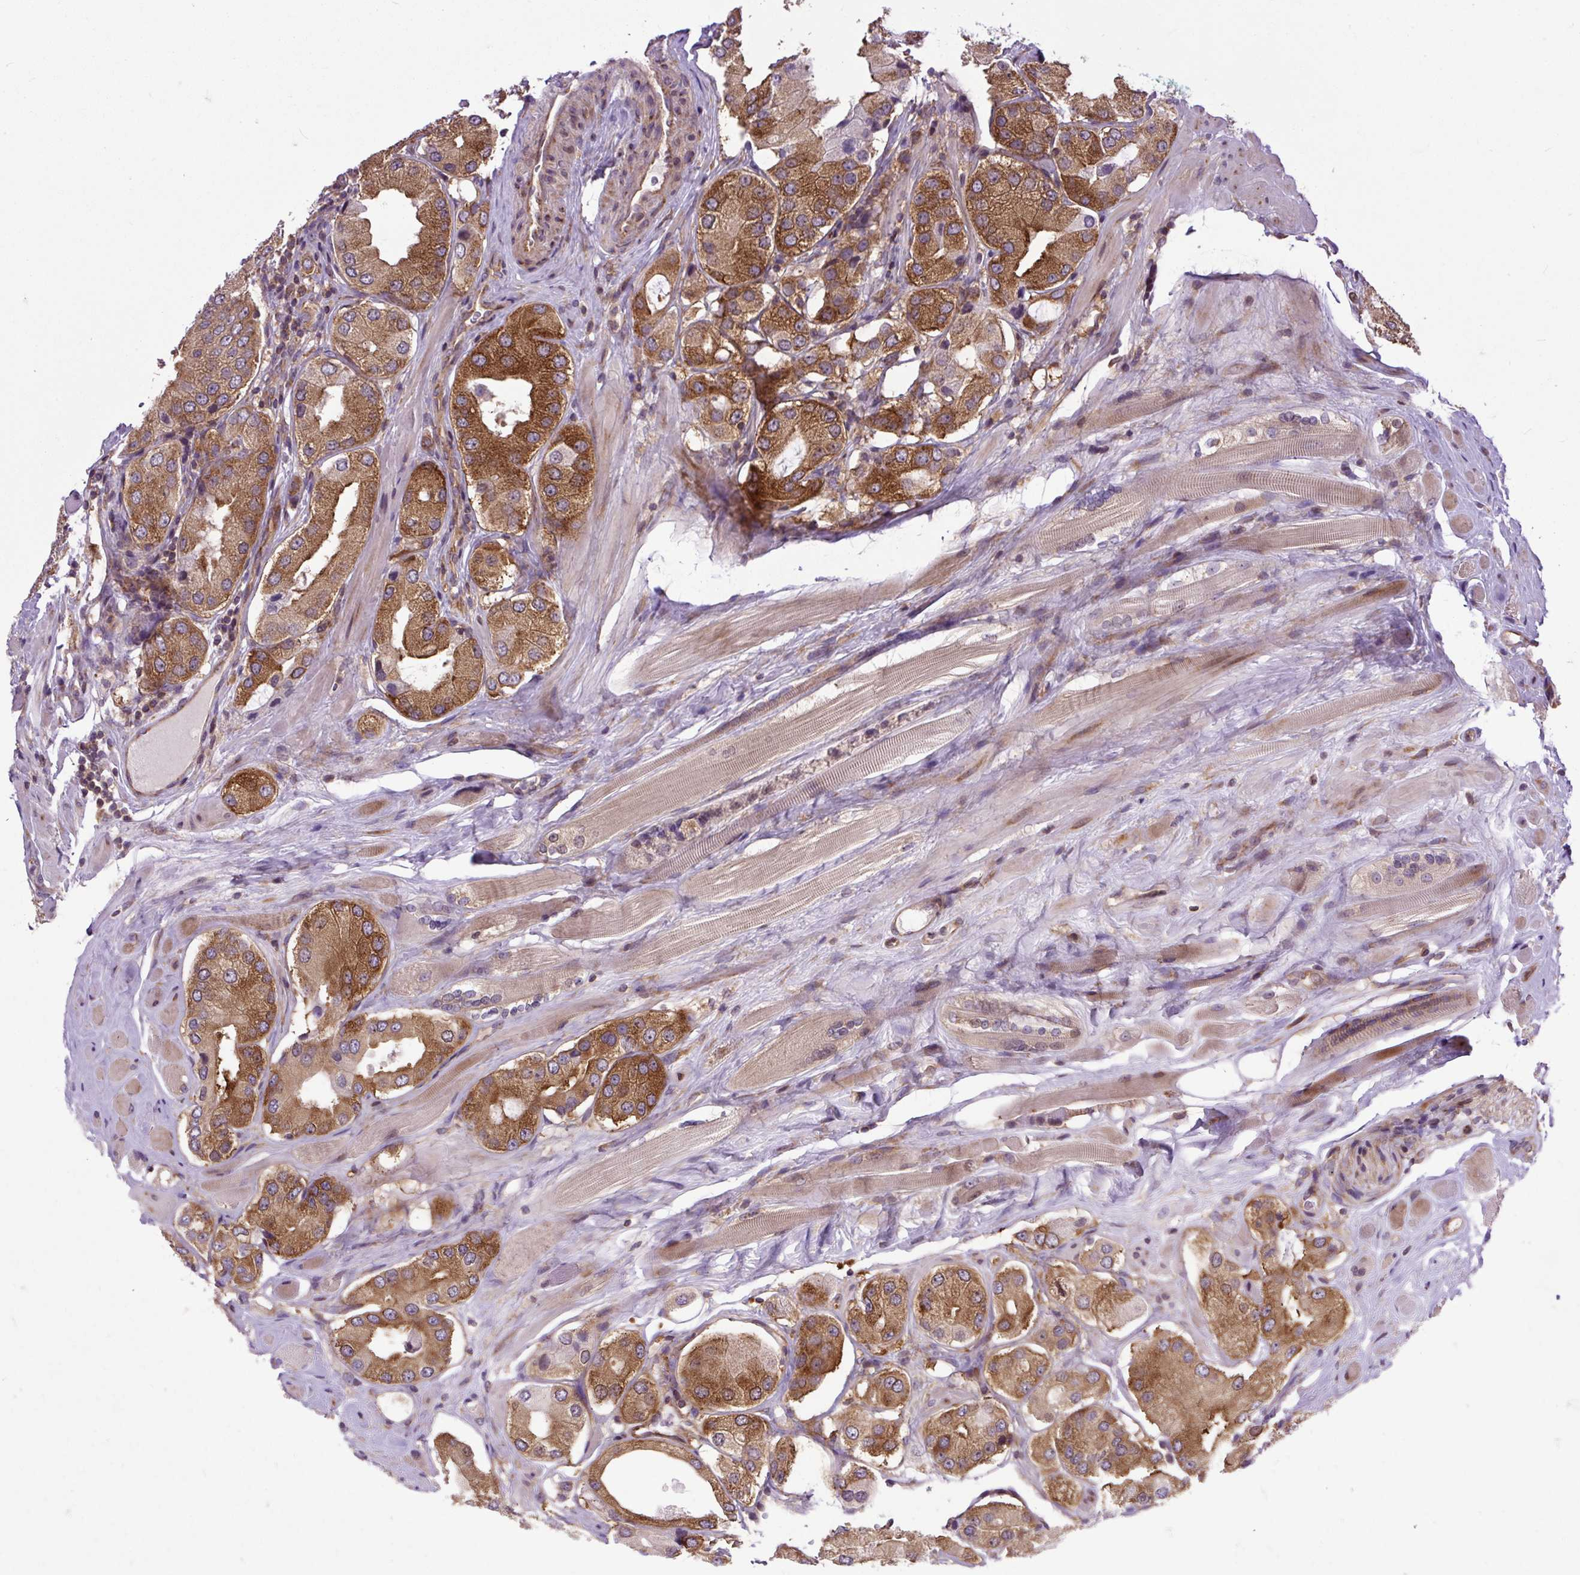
{"staining": {"intensity": "strong", "quantity": ">75%", "location": "cytoplasmic/membranous"}, "tissue": "prostate cancer", "cell_type": "Tumor cells", "image_type": "cancer", "snomed": [{"axis": "morphology", "description": "Adenocarcinoma, Low grade"}, {"axis": "topography", "description": "Prostate"}], "caption": "A brown stain labels strong cytoplasmic/membranous expression of a protein in prostate cancer (low-grade adenocarcinoma) tumor cells. The staining was performed using DAB, with brown indicating positive protein expression. Nuclei are stained blue with hematoxylin.", "gene": "TRIM17", "patient": {"sex": "male", "age": 42}}